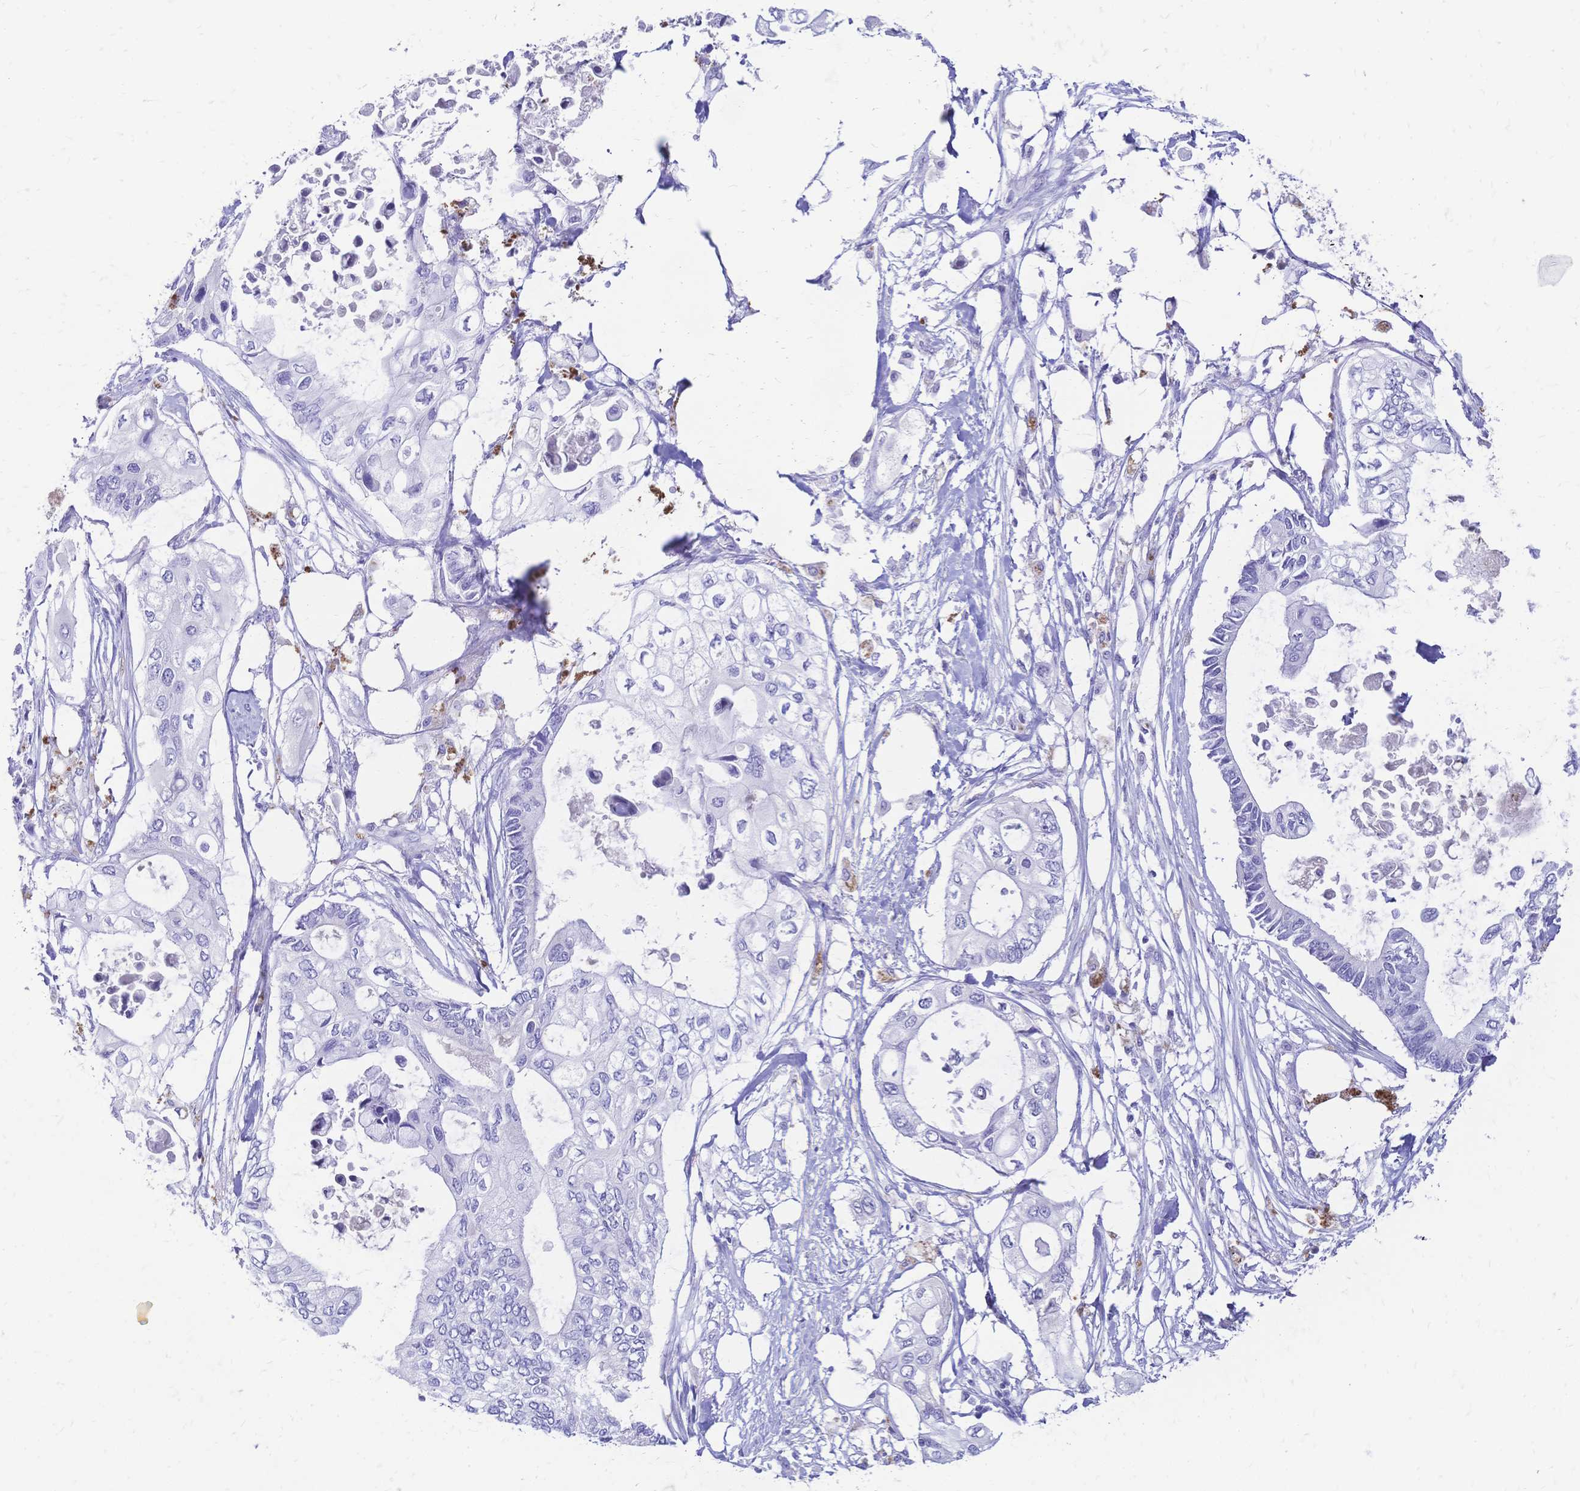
{"staining": {"intensity": "negative", "quantity": "none", "location": "none"}, "tissue": "pancreatic cancer", "cell_type": "Tumor cells", "image_type": "cancer", "snomed": [{"axis": "morphology", "description": "Adenocarcinoma, NOS"}, {"axis": "topography", "description": "Pancreas"}], "caption": "IHC of pancreatic adenocarcinoma reveals no expression in tumor cells.", "gene": "FA2H", "patient": {"sex": "female", "age": 63}}